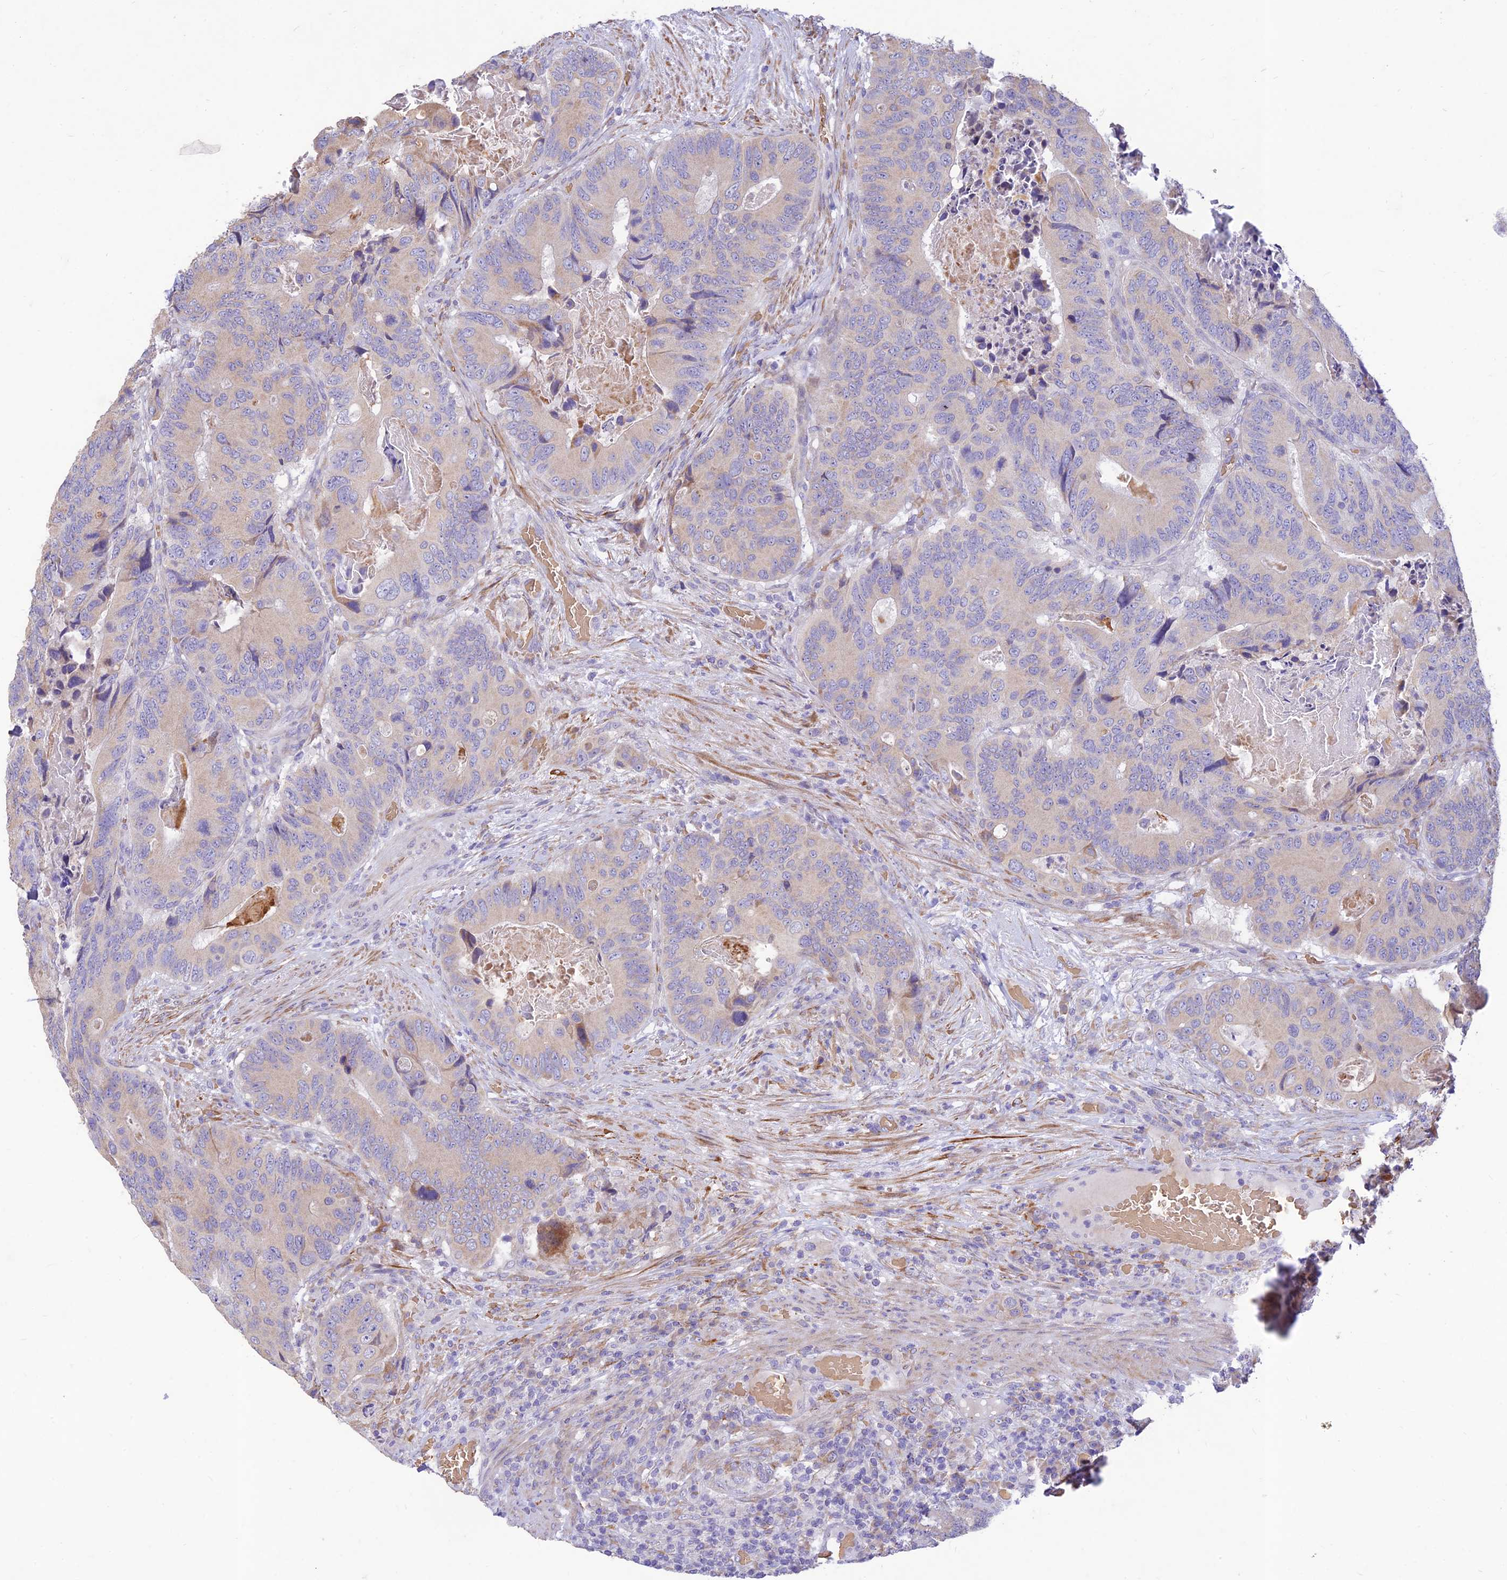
{"staining": {"intensity": "negative", "quantity": "none", "location": "none"}, "tissue": "colorectal cancer", "cell_type": "Tumor cells", "image_type": "cancer", "snomed": [{"axis": "morphology", "description": "Adenocarcinoma, NOS"}, {"axis": "topography", "description": "Colon"}], "caption": "Human colorectal adenocarcinoma stained for a protein using IHC shows no staining in tumor cells.", "gene": "PPP1R11", "patient": {"sex": "male", "age": 84}}